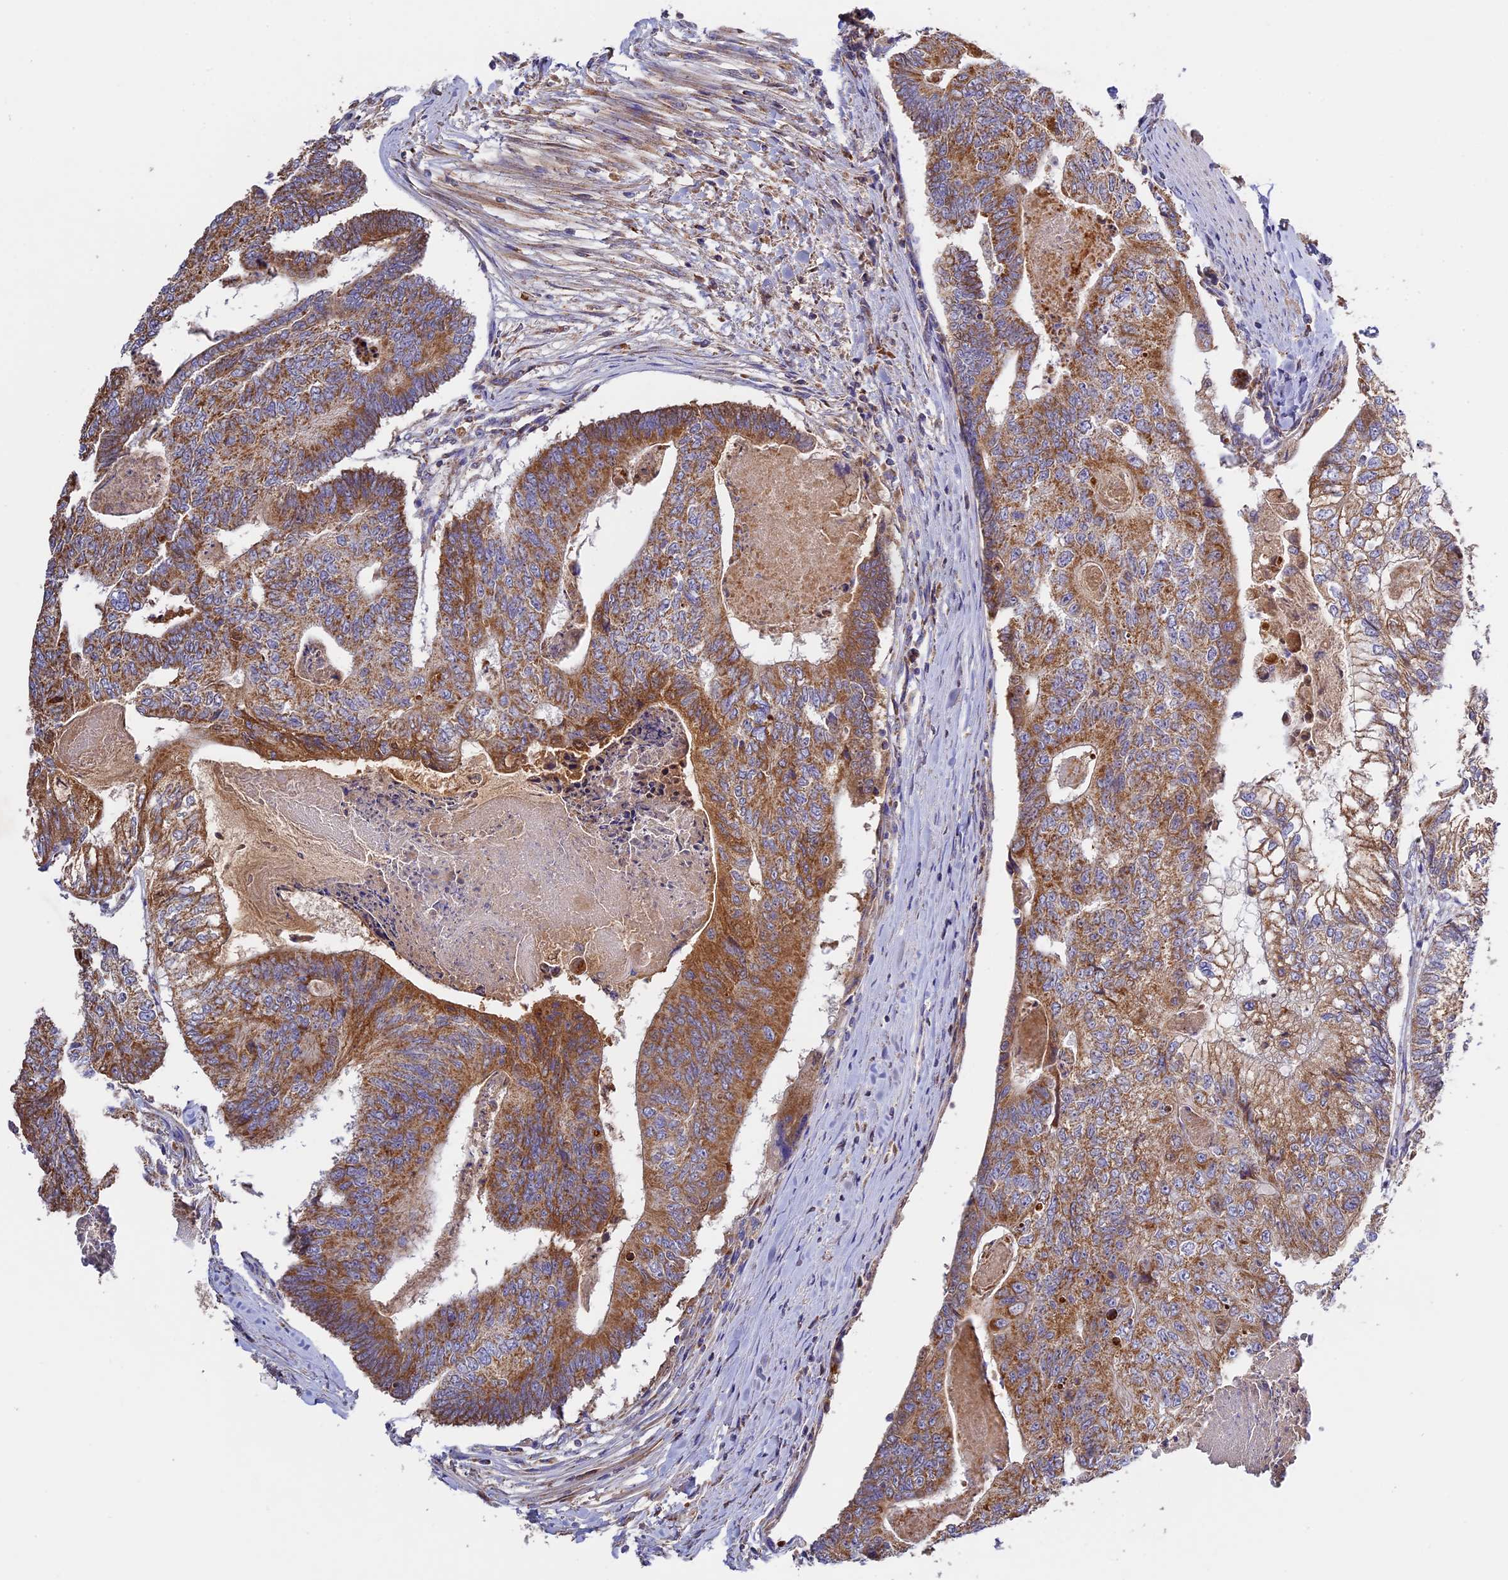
{"staining": {"intensity": "moderate", "quantity": ">75%", "location": "cytoplasmic/membranous"}, "tissue": "colorectal cancer", "cell_type": "Tumor cells", "image_type": "cancer", "snomed": [{"axis": "morphology", "description": "Adenocarcinoma, NOS"}, {"axis": "topography", "description": "Colon"}], "caption": "A brown stain highlights moderate cytoplasmic/membranous expression of a protein in colorectal cancer tumor cells. (IHC, brightfield microscopy, high magnification).", "gene": "OCEL1", "patient": {"sex": "female", "age": 67}}